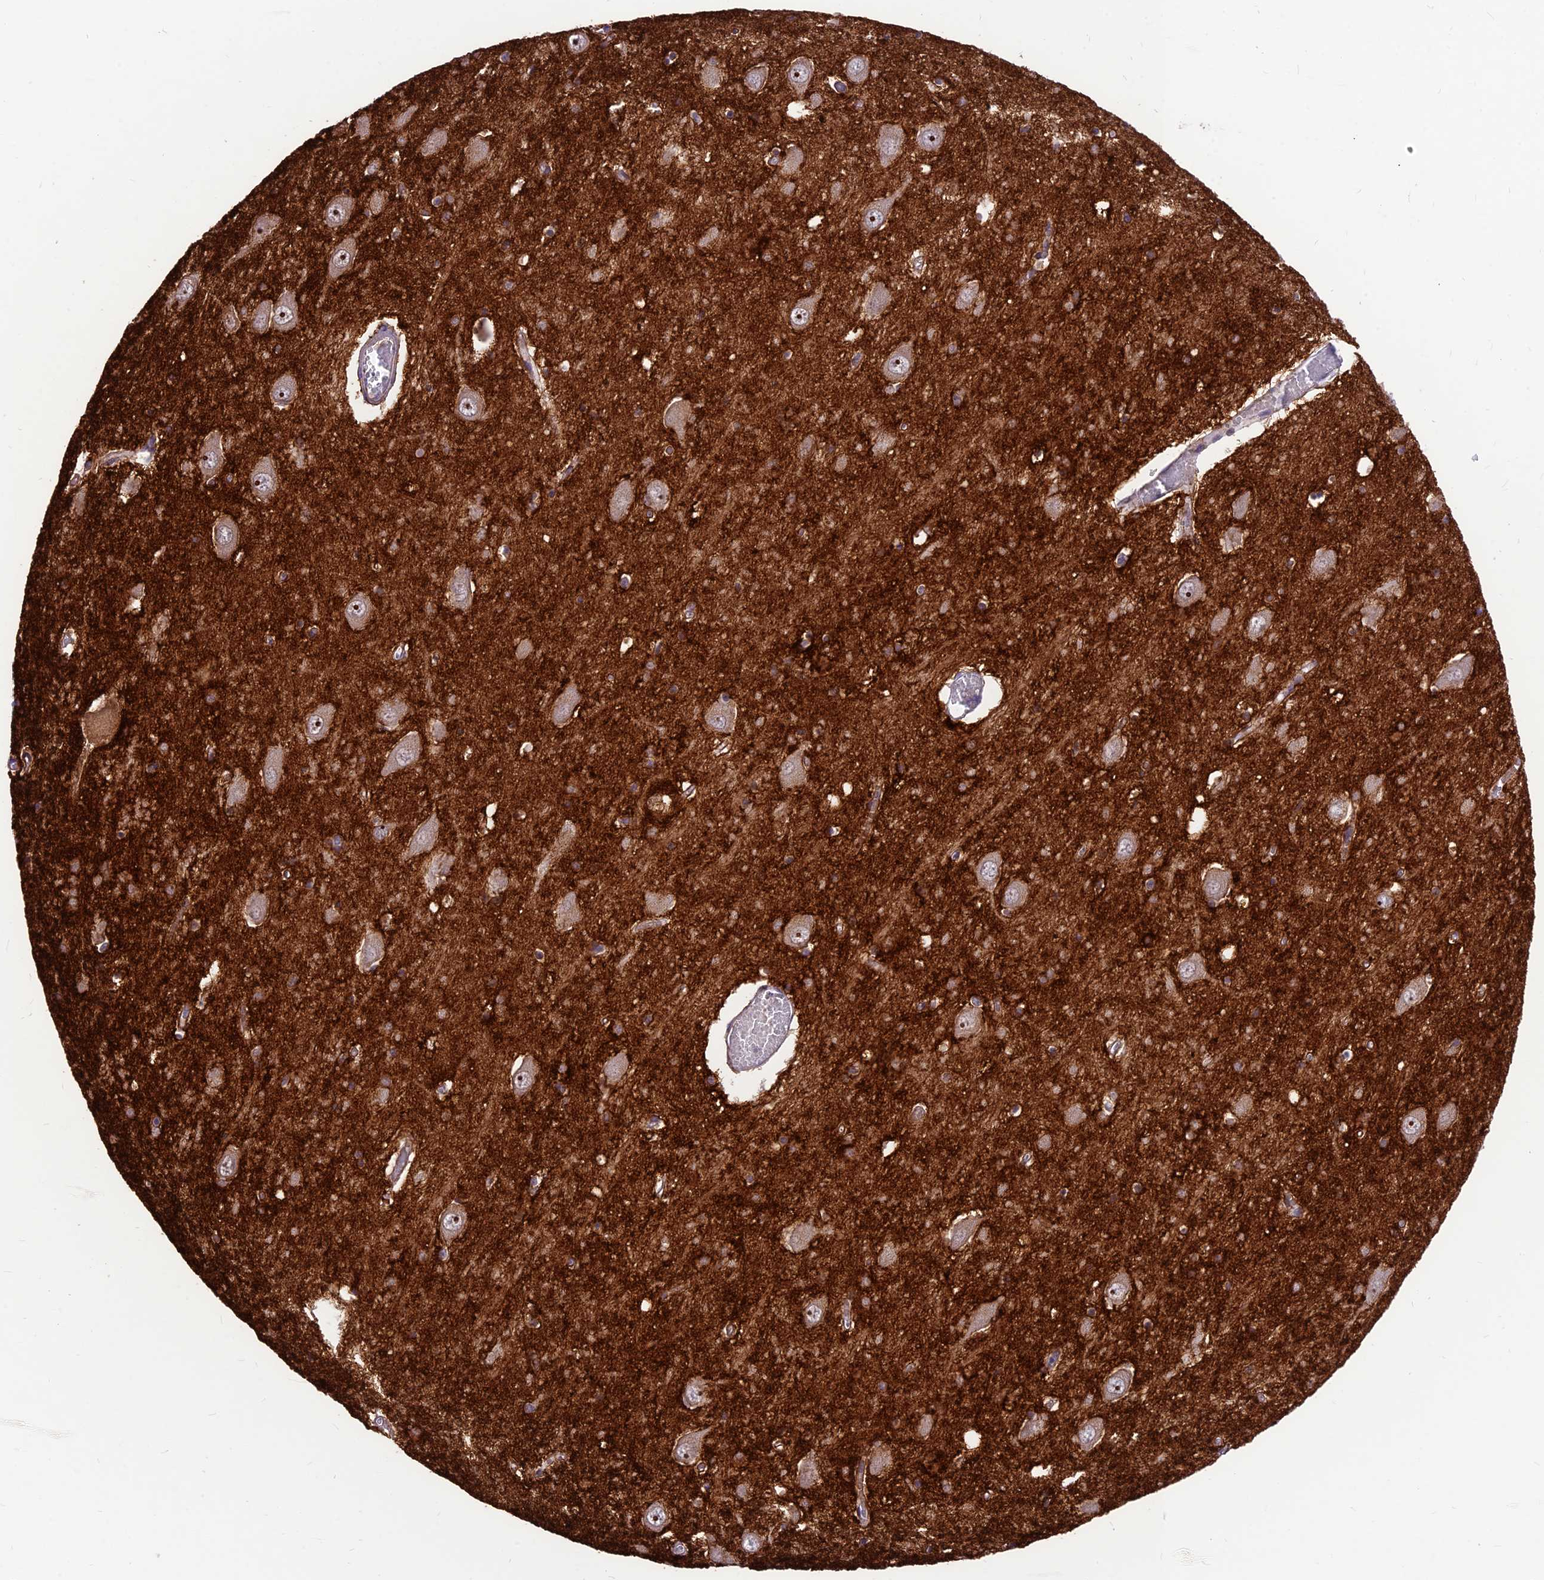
{"staining": {"intensity": "strong", "quantity": "<25%", "location": "nuclear"}, "tissue": "hippocampus", "cell_type": "Glial cells", "image_type": "normal", "snomed": [{"axis": "morphology", "description": "Normal tissue, NOS"}, {"axis": "topography", "description": "Hippocampus"}], "caption": "Hippocampus stained for a protein shows strong nuclear positivity in glial cells.", "gene": "ST8SIA5", "patient": {"sex": "male", "age": 70}}